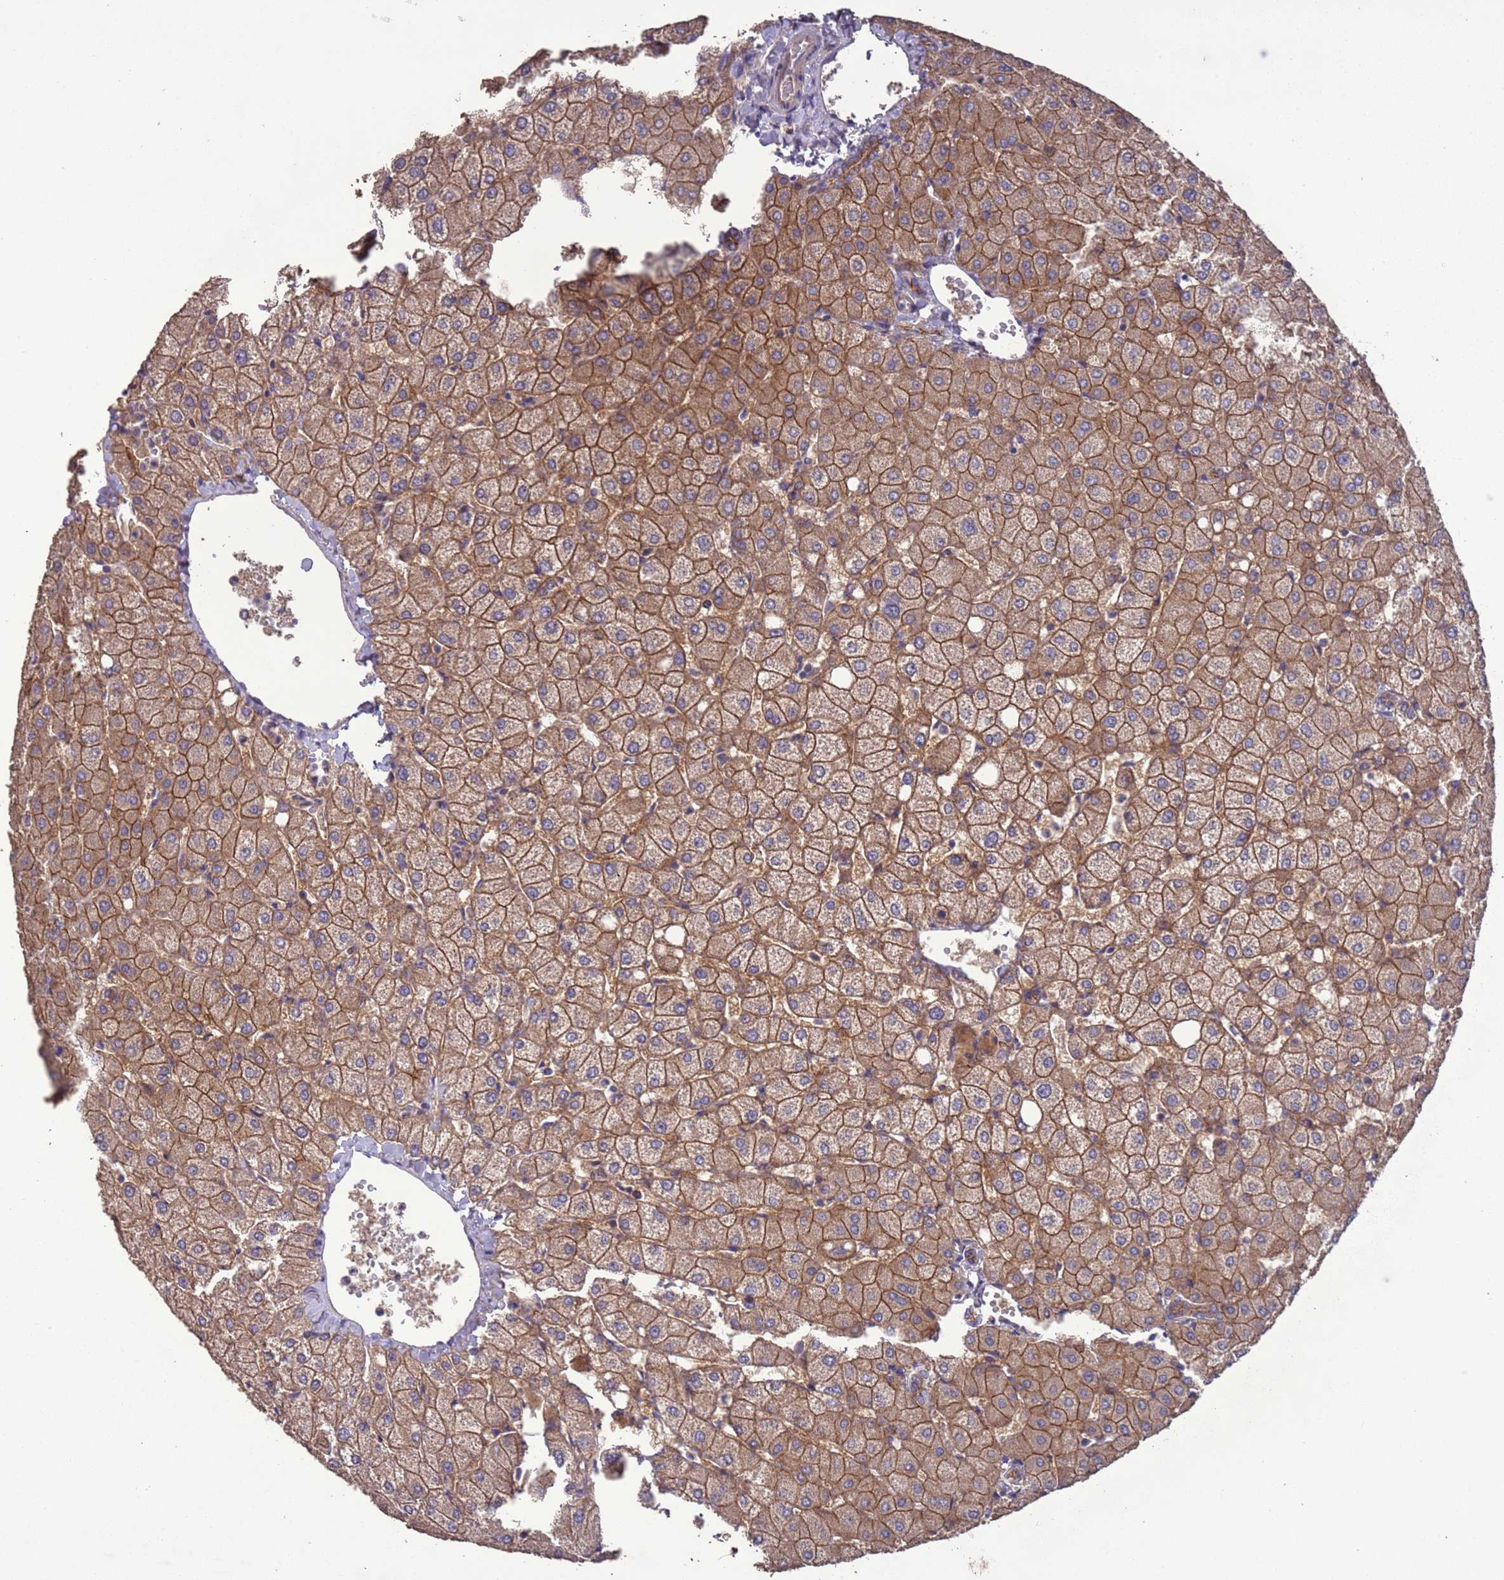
{"staining": {"intensity": "weak", "quantity": "25%-75%", "location": "cytoplasmic/membranous"}, "tissue": "liver", "cell_type": "Cholangiocytes", "image_type": "normal", "snomed": [{"axis": "morphology", "description": "Normal tissue, NOS"}, {"axis": "topography", "description": "Liver"}], "caption": "Immunohistochemistry (IHC) of benign liver demonstrates low levels of weak cytoplasmic/membranous expression in approximately 25%-75% of cholangiocytes. The protein is stained brown, and the nuclei are stained in blue (DAB IHC with brightfield microscopy, high magnification).", "gene": "SLC9B2", "patient": {"sex": "female", "age": 54}}